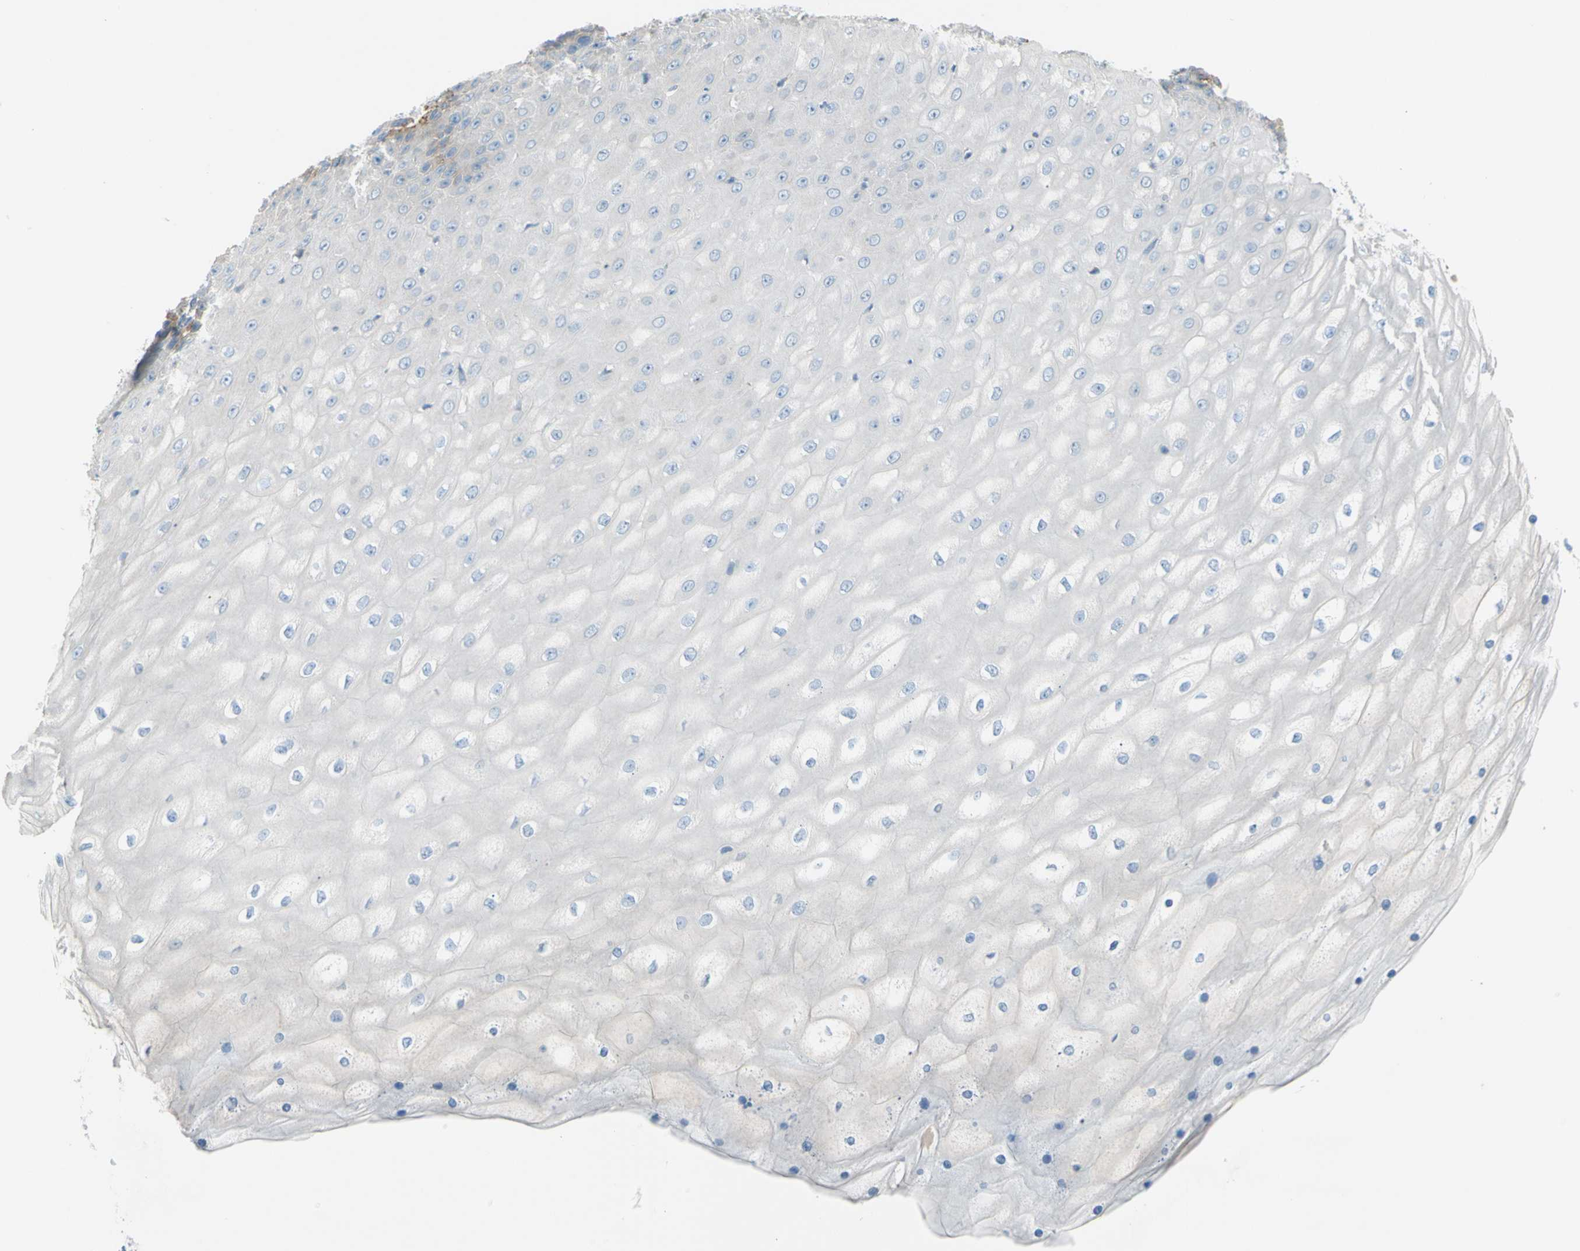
{"staining": {"intensity": "negative", "quantity": "none", "location": "none"}, "tissue": "cervical cancer", "cell_type": "Tumor cells", "image_type": "cancer", "snomed": [{"axis": "morphology", "description": "Squamous cell carcinoma, NOS"}, {"axis": "topography", "description": "Cervix"}], "caption": "DAB (3,3'-diaminobenzidine) immunohistochemical staining of squamous cell carcinoma (cervical) exhibits no significant expression in tumor cells. Nuclei are stained in blue.", "gene": "PRRG2", "patient": {"sex": "female", "age": 35}}